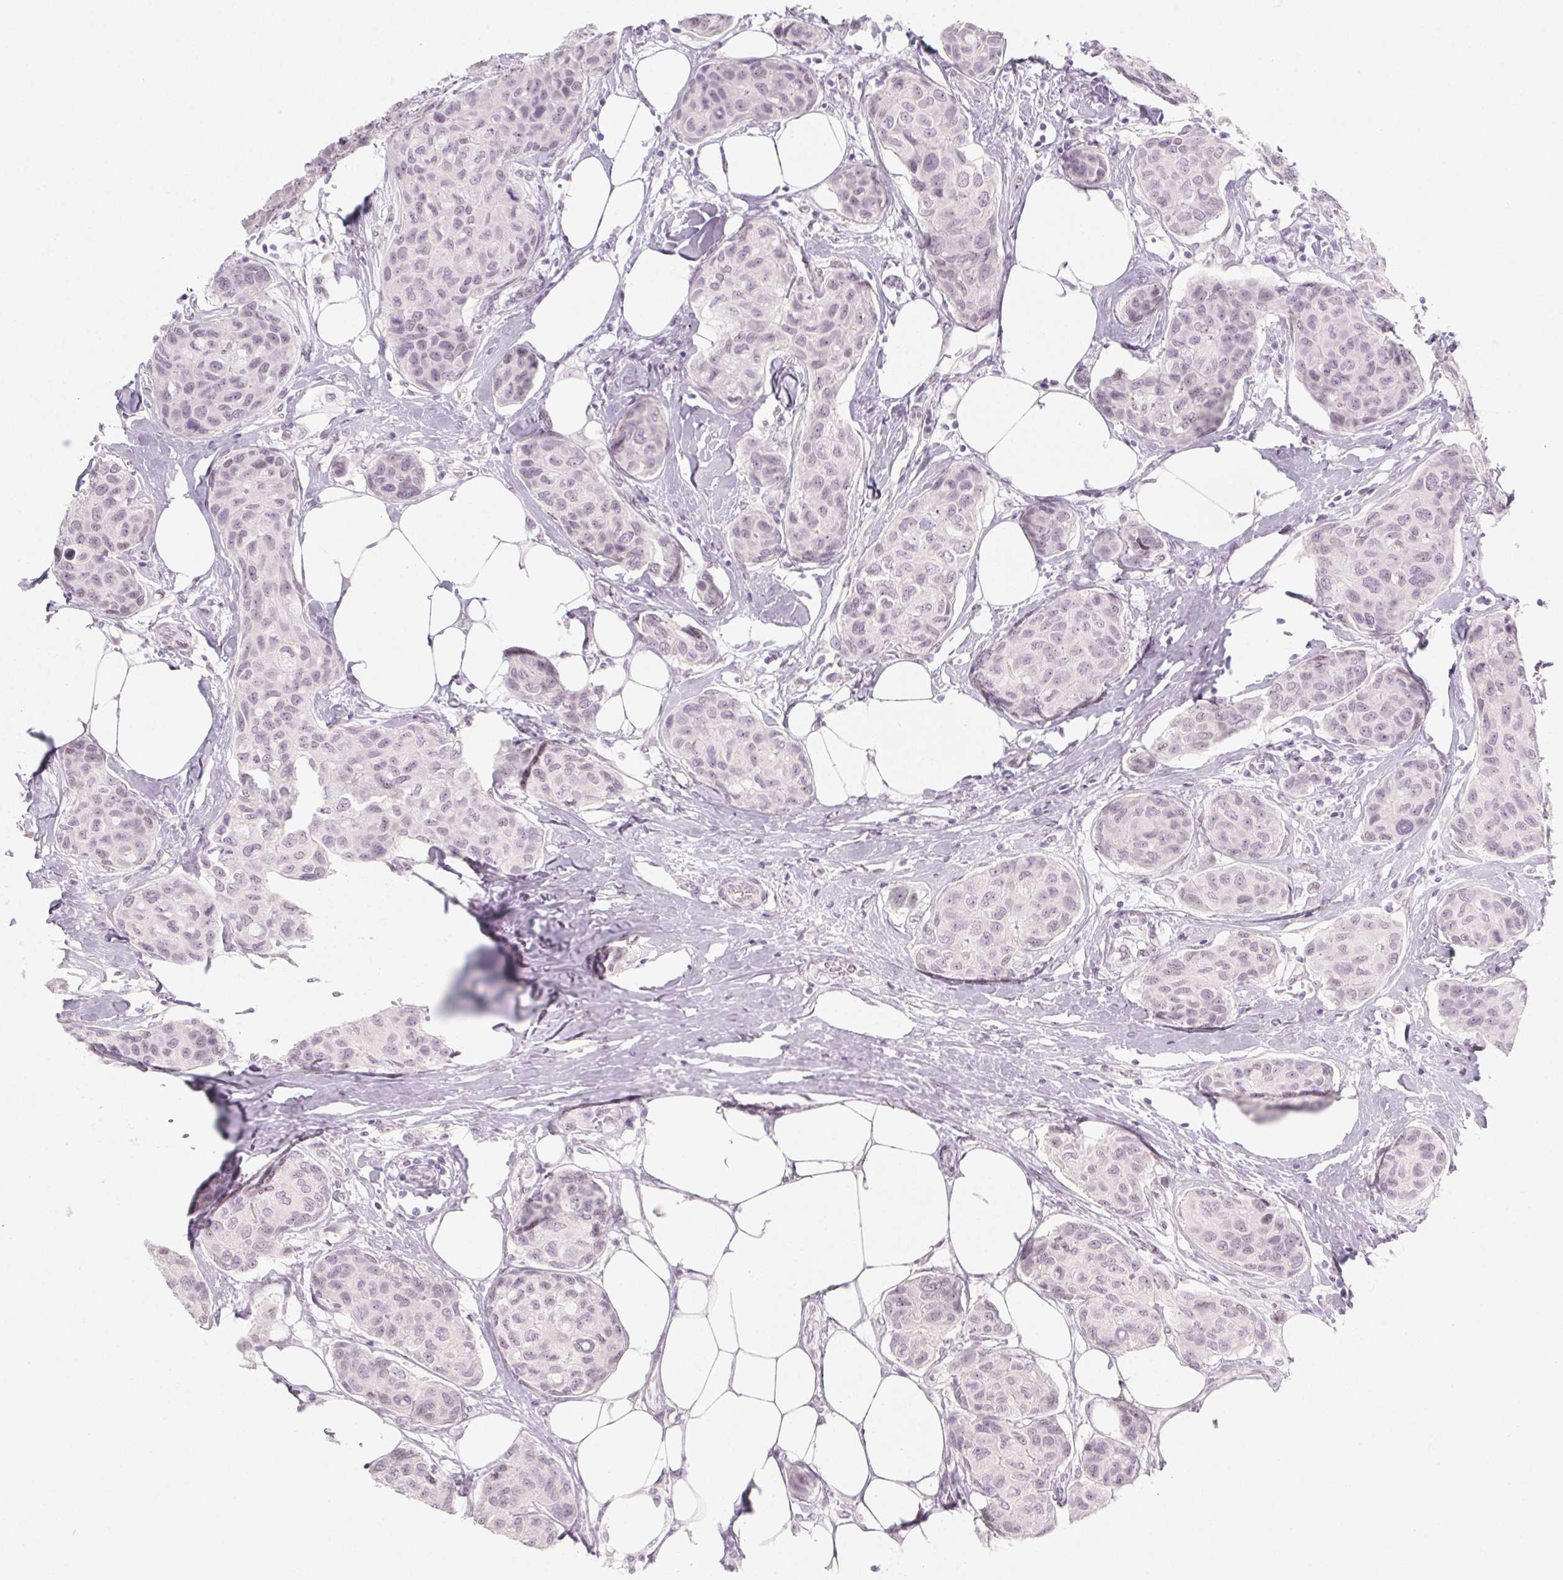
{"staining": {"intensity": "negative", "quantity": "none", "location": "none"}, "tissue": "breast cancer", "cell_type": "Tumor cells", "image_type": "cancer", "snomed": [{"axis": "morphology", "description": "Duct carcinoma"}, {"axis": "topography", "description": "Breast"}], "caption": "Breast intraductal carcinoma was stained to show a protein in brown. There is no significant expression in tumor cells. (Brightfield microscopy of DAB (3,3'-diaminobenzidine) immunohistochemistry at high magnification).", "gene": "KCNQ2", "patient": {"sex": "female", "age": 80}}